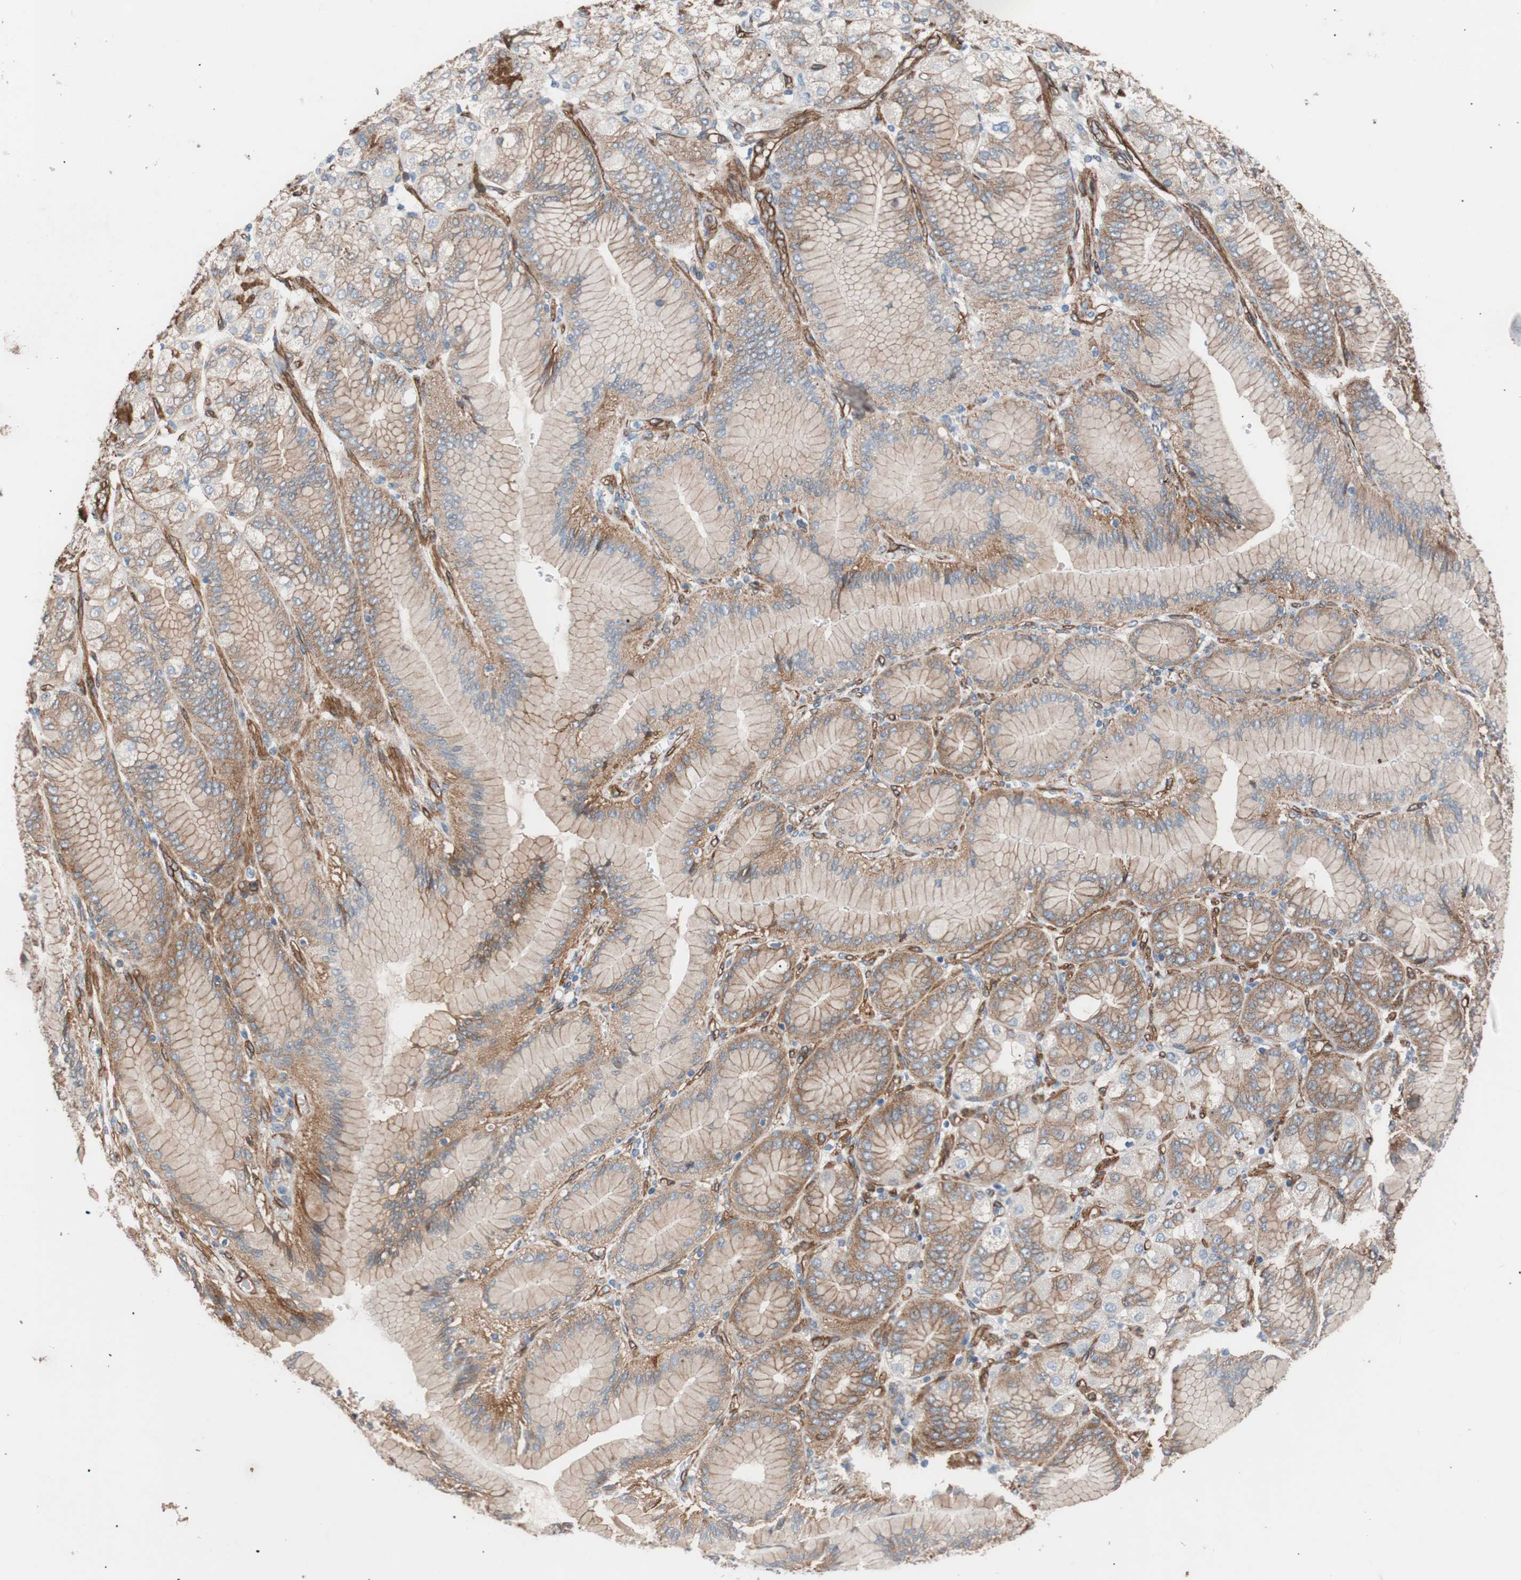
{"staining": {"intensity": "weak", "quantity": "<25%", "location": "cytoplasmic/membranous"}, "tissue": "stomach cancer", "cell_type": "Tumor cells", "image_type": "cancer", "snomed": [{"axis": "morphology", "description": "Normal tissue, NOS"}, {"axis": "morphology", "description": "Adenocarcinoma, NOS"}, {"axis": "morphology", "description": "Adenocarcinoma, High grade"}, {"axis": "topography", "description": "Stomach, upper"}, {"axis": "topography", "description": "Stomach"}], "caption": "Immunohistochemistry photomicrograph of neoplastic tissue: human stomach adenocarcinoma stained with DAB (3,3'-diaminobenzidine) displays no significant protein positivity in tumor cells.", "gene": "SPINT1", "patient": {"sex": "female", "age": 65}}